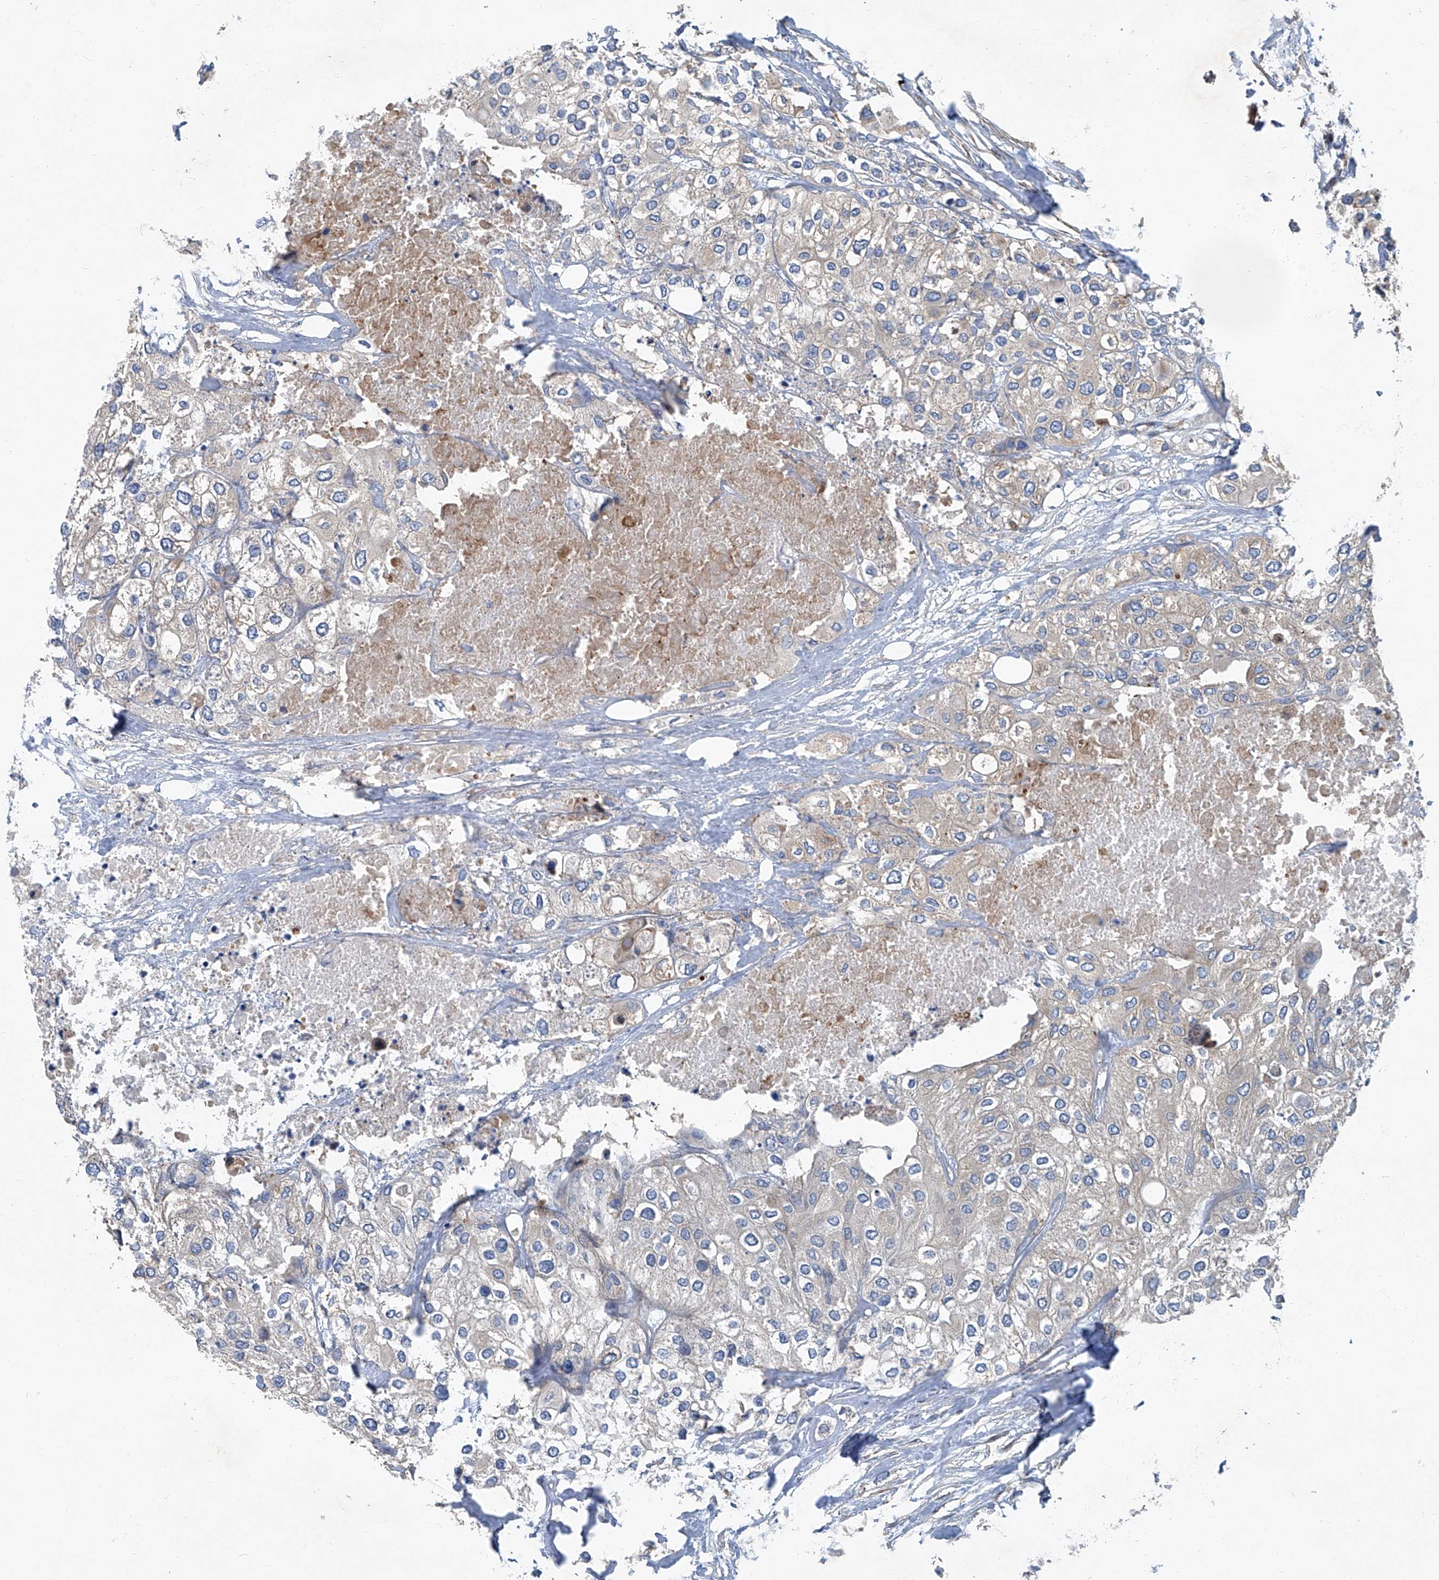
{"staining": {"intensity": "weak", "quantity": "25%-75%", "location": "cytoplasmic/membranous"}, "tissue": "urothelial cancer", "cell_type": "Tumor cells", "image_type": "cancer", "snomed": [{"axis": "morphology", "description": "Urothelial carcinoma, High grade"}, {"axis": "topography", "description": "Urinary bladder"}], "caption": "Protein staining by IHC demonstrates weak cytoplasmic/membranous positivity in approximately 25%-75% of tumor cells in high-grade urothelial carcinoma.", "gene": "PIGH", "patient": {"sex": "male", "age": 64}}